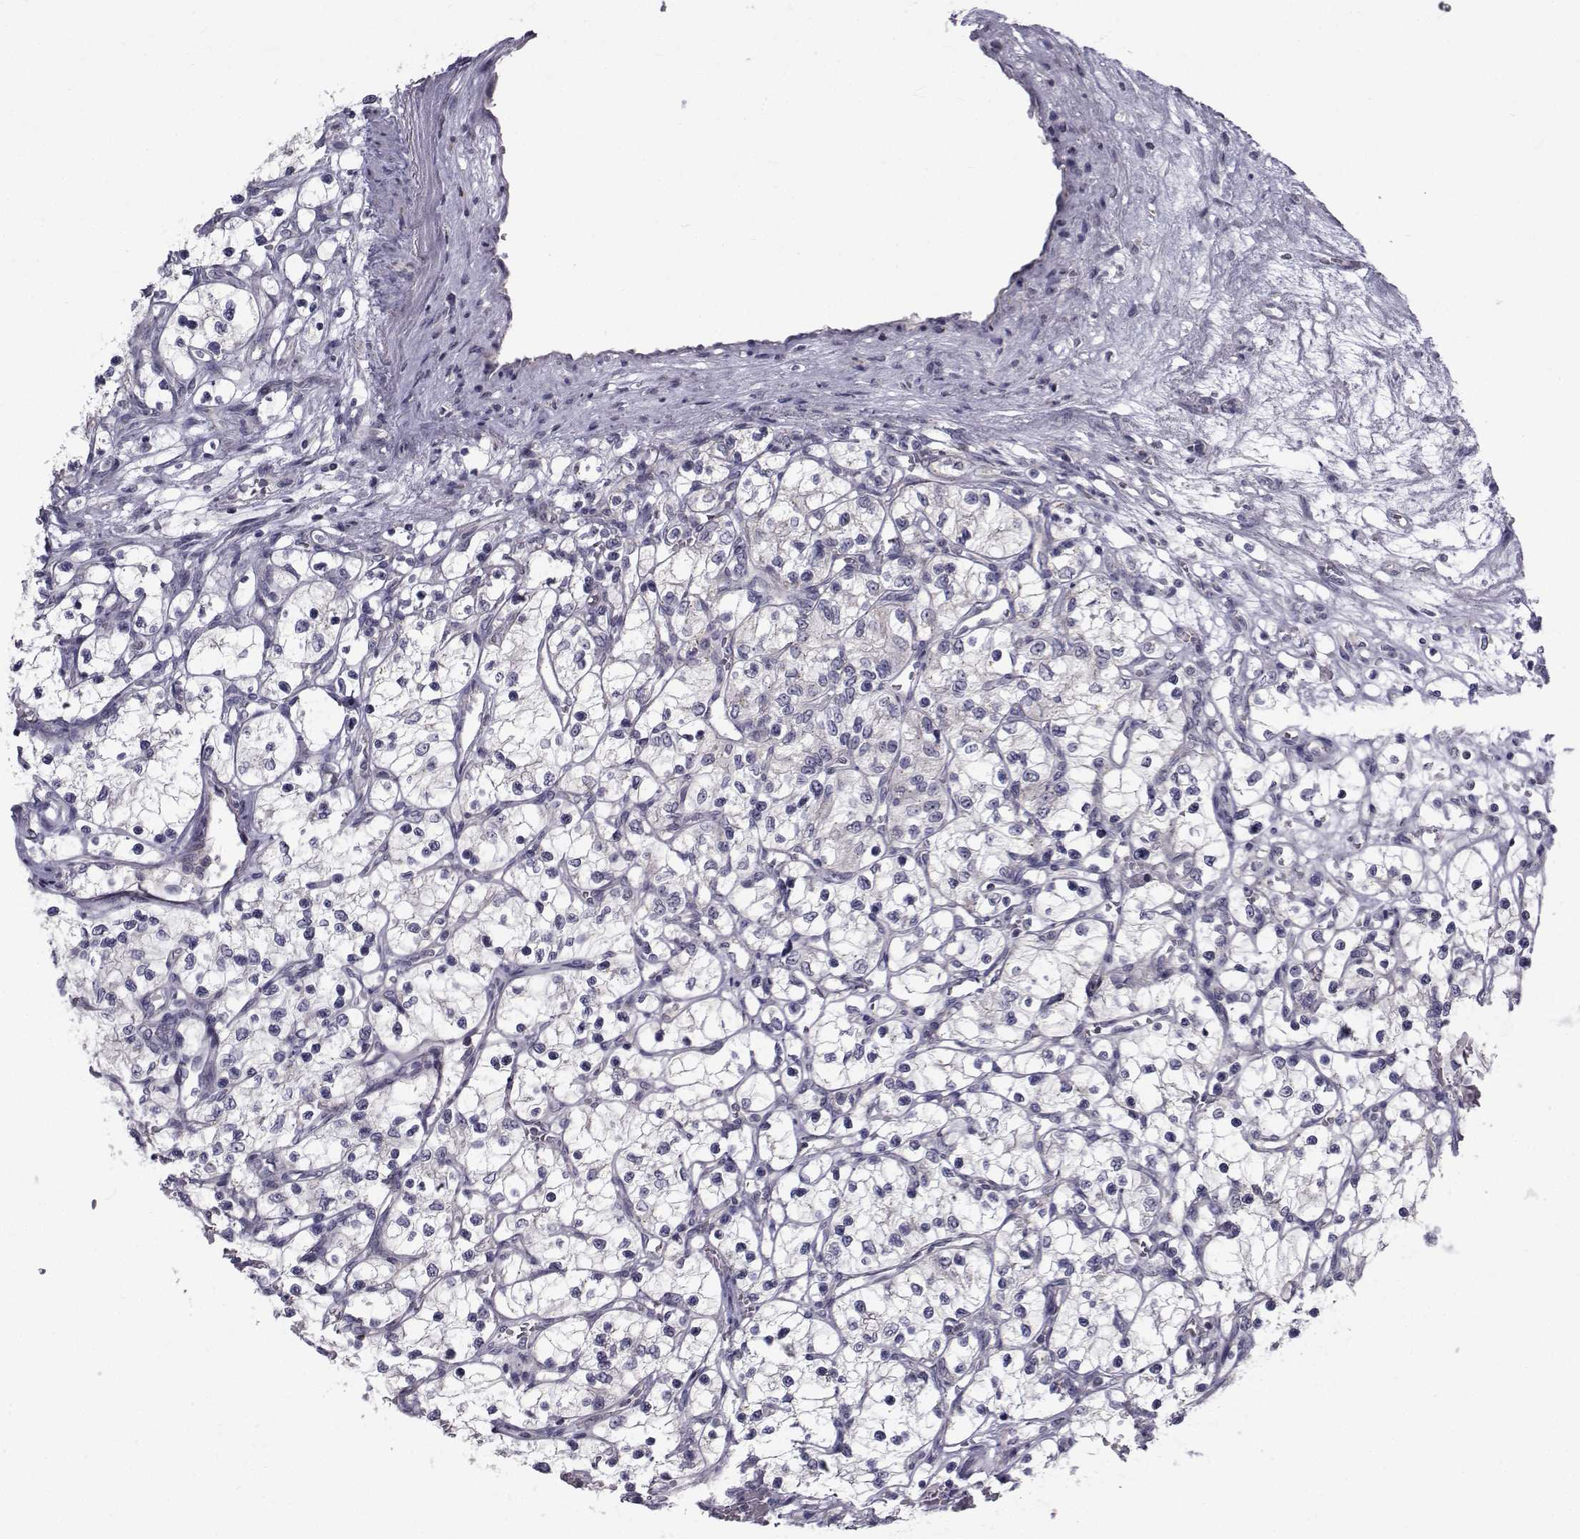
{"staining": {"intensity": "negative", "quantity": "none", "location": "none"}, "tissue": "renal cancer", "cell_type": "Tumor cells", "image_type": "cancer", "snomed": [{"axis": "morphology", "description": "Adenocarcinoma, NOS"}, {"axis": "topography", "description": "Kidney"}], "caption": "Protein analysis of renal cancer (adenocarcinoma) reveals no significant staining in tumor cells.", "gene": "ANGPT1", "patient": {"sex": "female", "age": 69}}